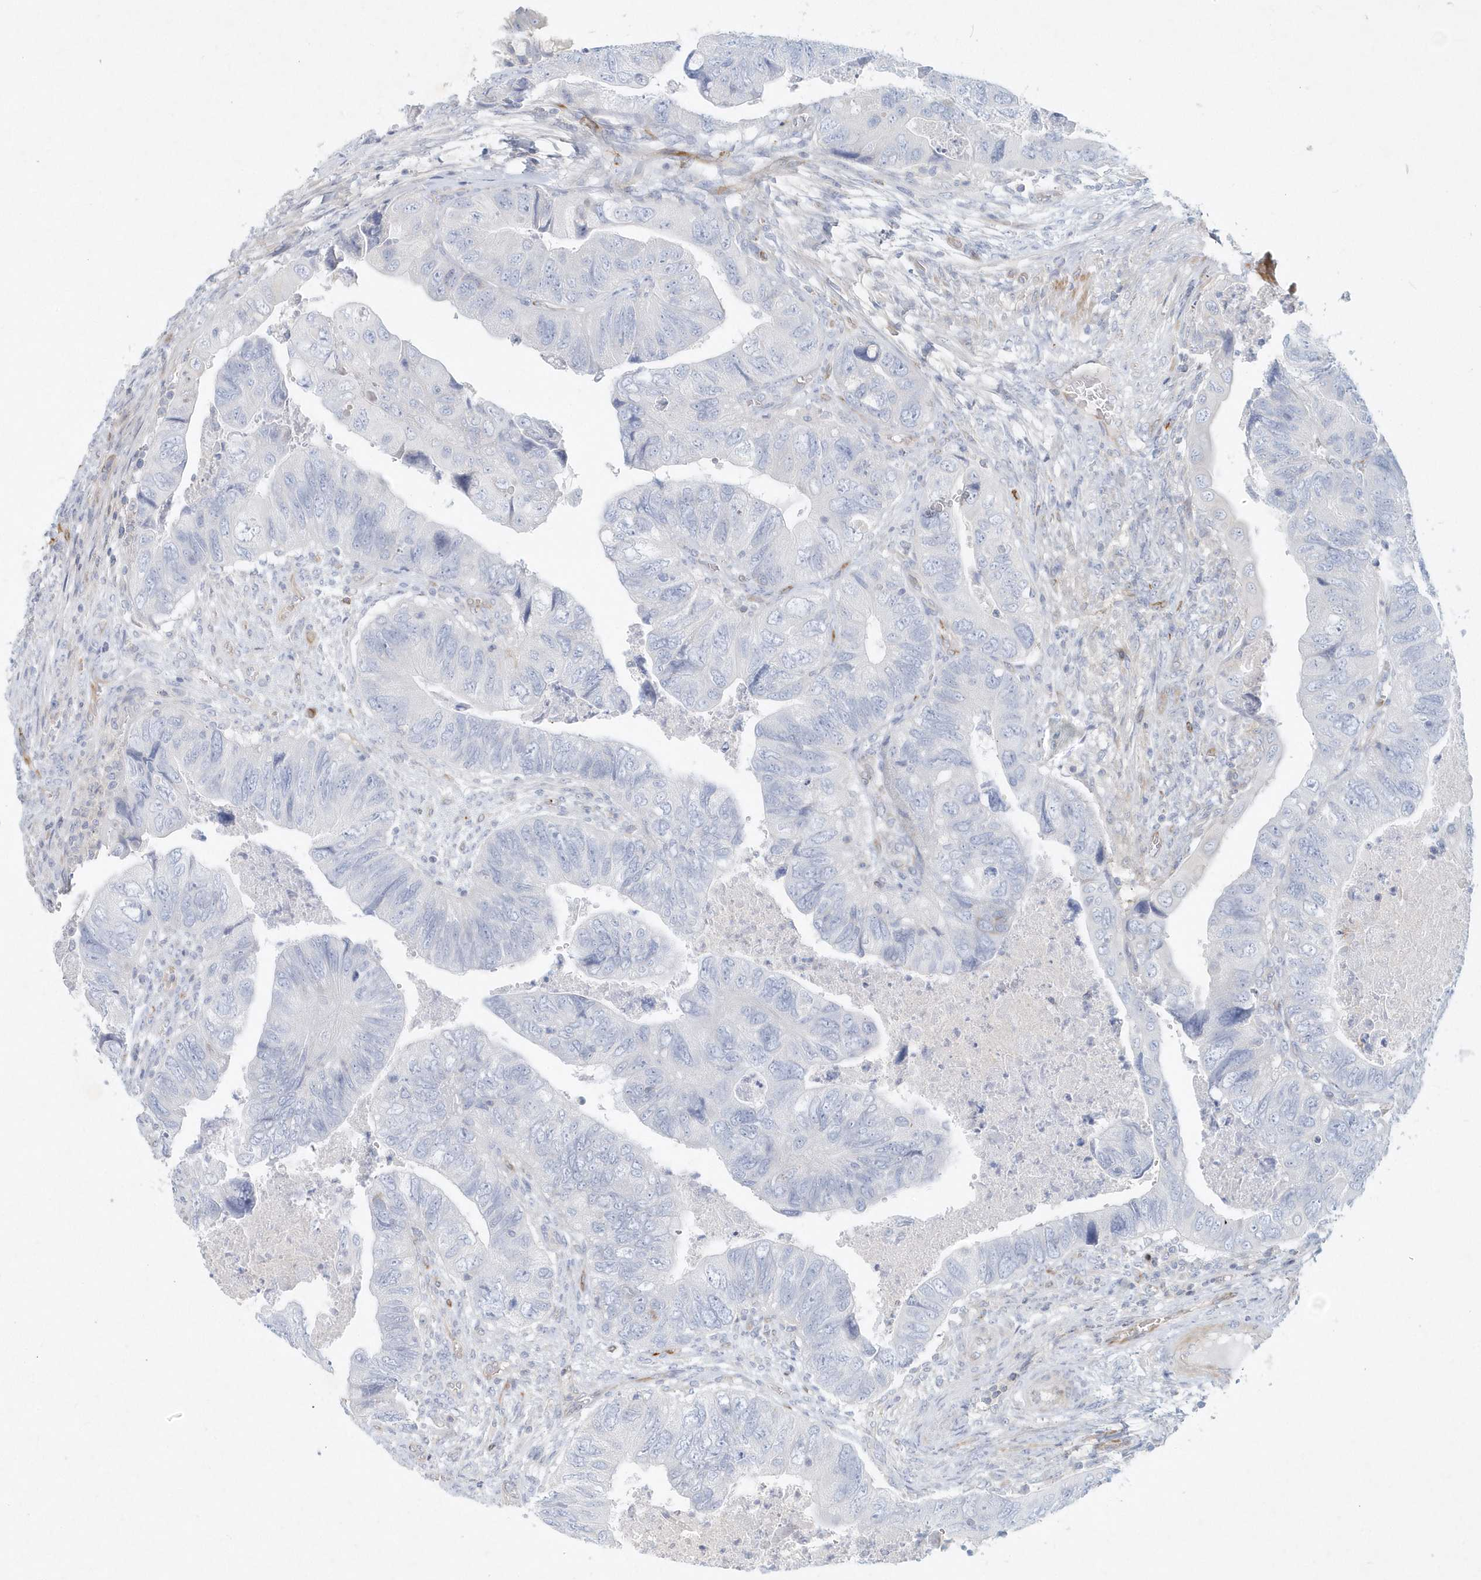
{"staining": {"intensity": "negative", "quantity": "none", "location": "none"}, "tissue": "colorectal cancer", "cell_type": "Tumor cells", "image_type": "cancer", "snomed": [{"axis": "morphology", "description": "Adenocarcinoma, NOS"}, {"axis": "topography", "description": "Rectum"}], "caption": "Immunohistochemical staining of adenocarcinoma (colorectal) reveals no significant staining in tumor cells.", "gene": "DNAH1", "patient": {"sex": "male", "age": 63}}